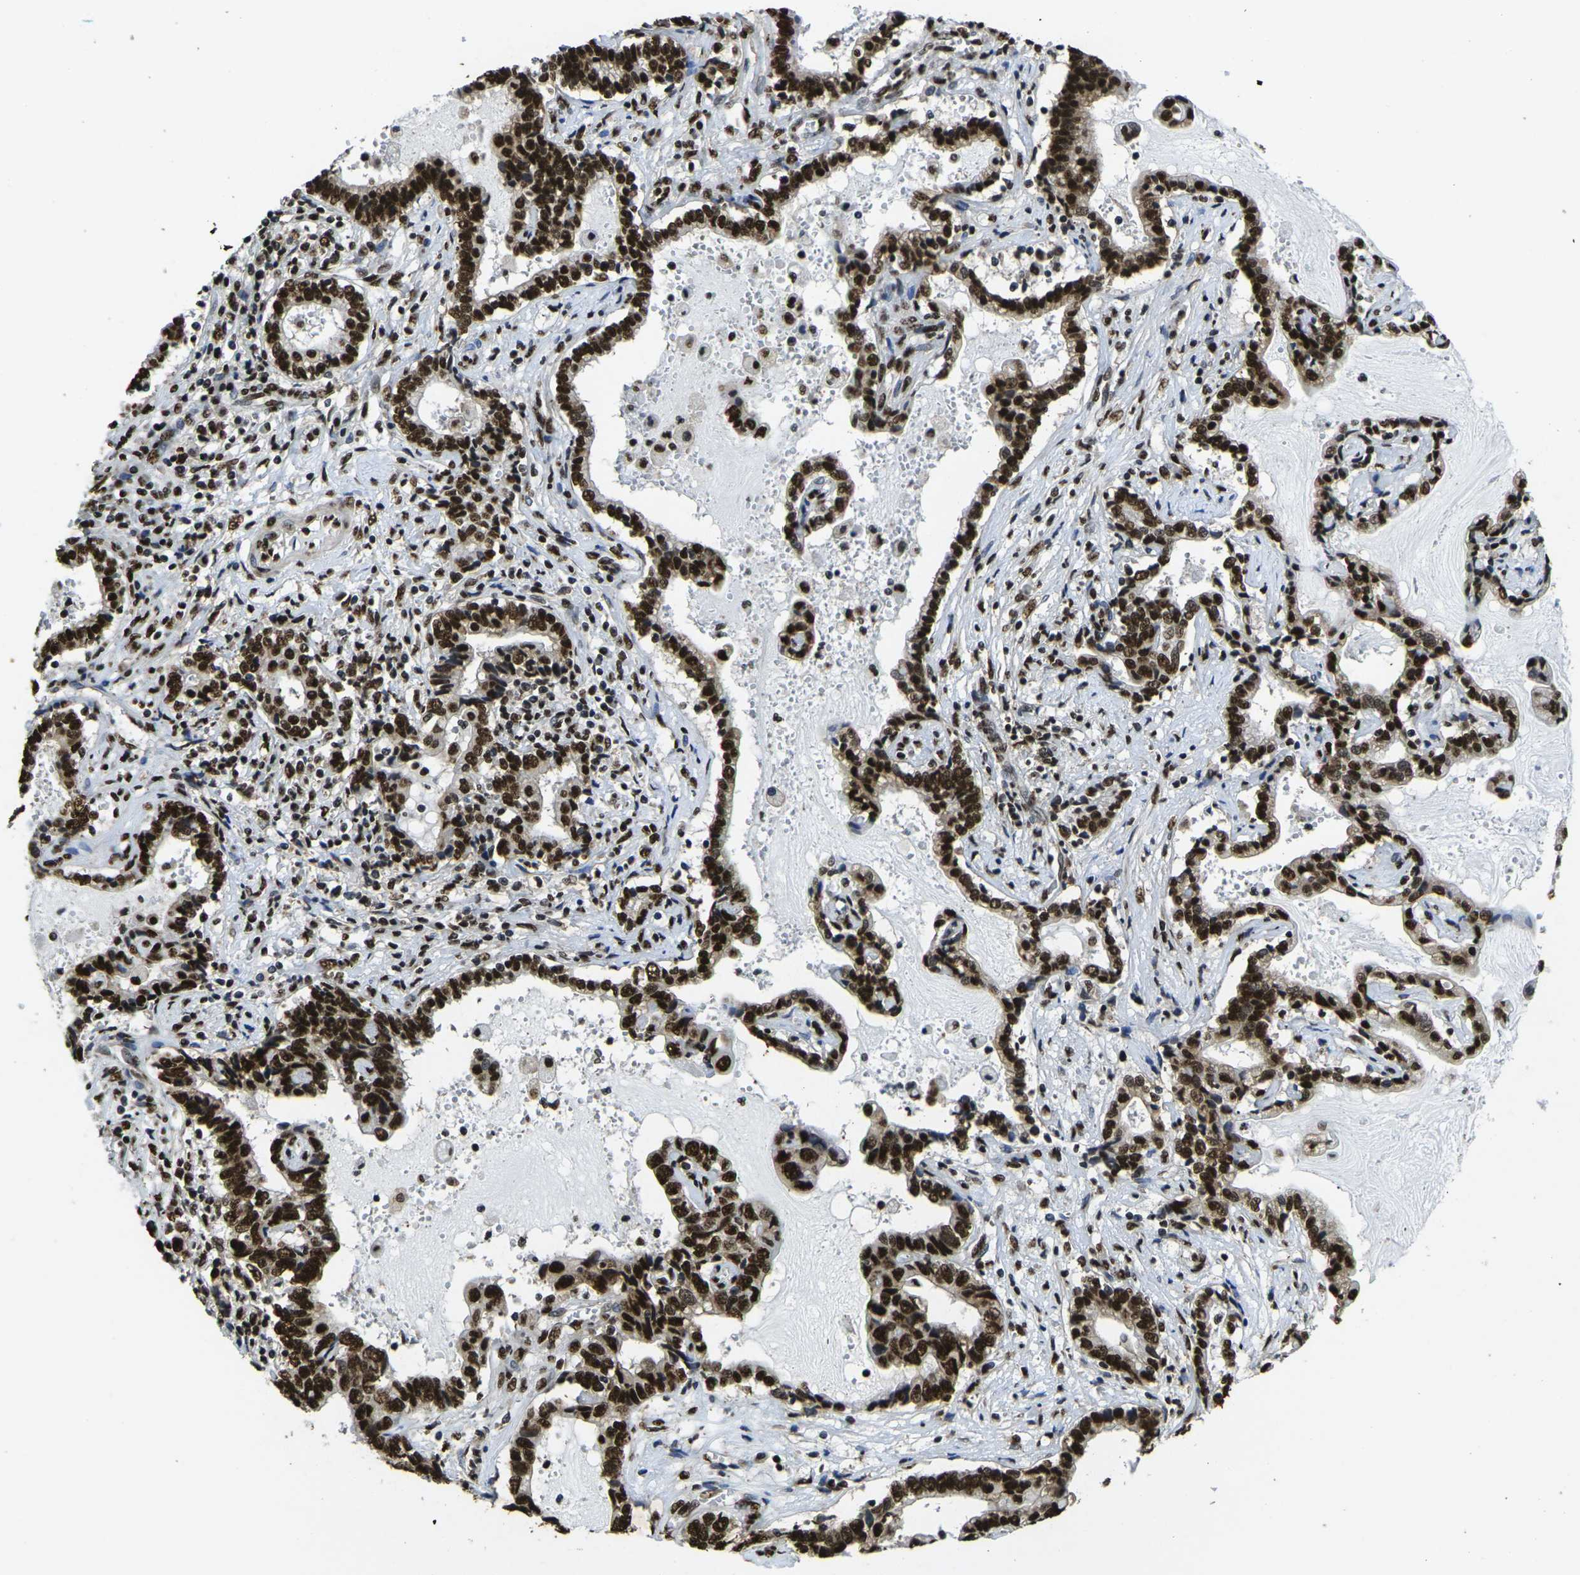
{"staining": {"intensity": "strong", "quantity": ">75%", "location": "nuclear"}, "tissue": "liver cancer", "cell_type": "Tumor cells", "image_type": "cancer", "snomed": [{"axis": "morphology", "description": "Cholangiocarcinoma"}, {"axis": "topography", "description": "Liver"}], "caption": "Immunohistochemistry image of neoplastic tissue: human liver cholangiocarcinoma stained using IHC reveals high levels of strong protein expression localized specifically in the nuclear of tumor cells, appearing as a nuclear brown color.", "gene": "SMARCC1", "patient": {"sex": "male", "age": 57}}